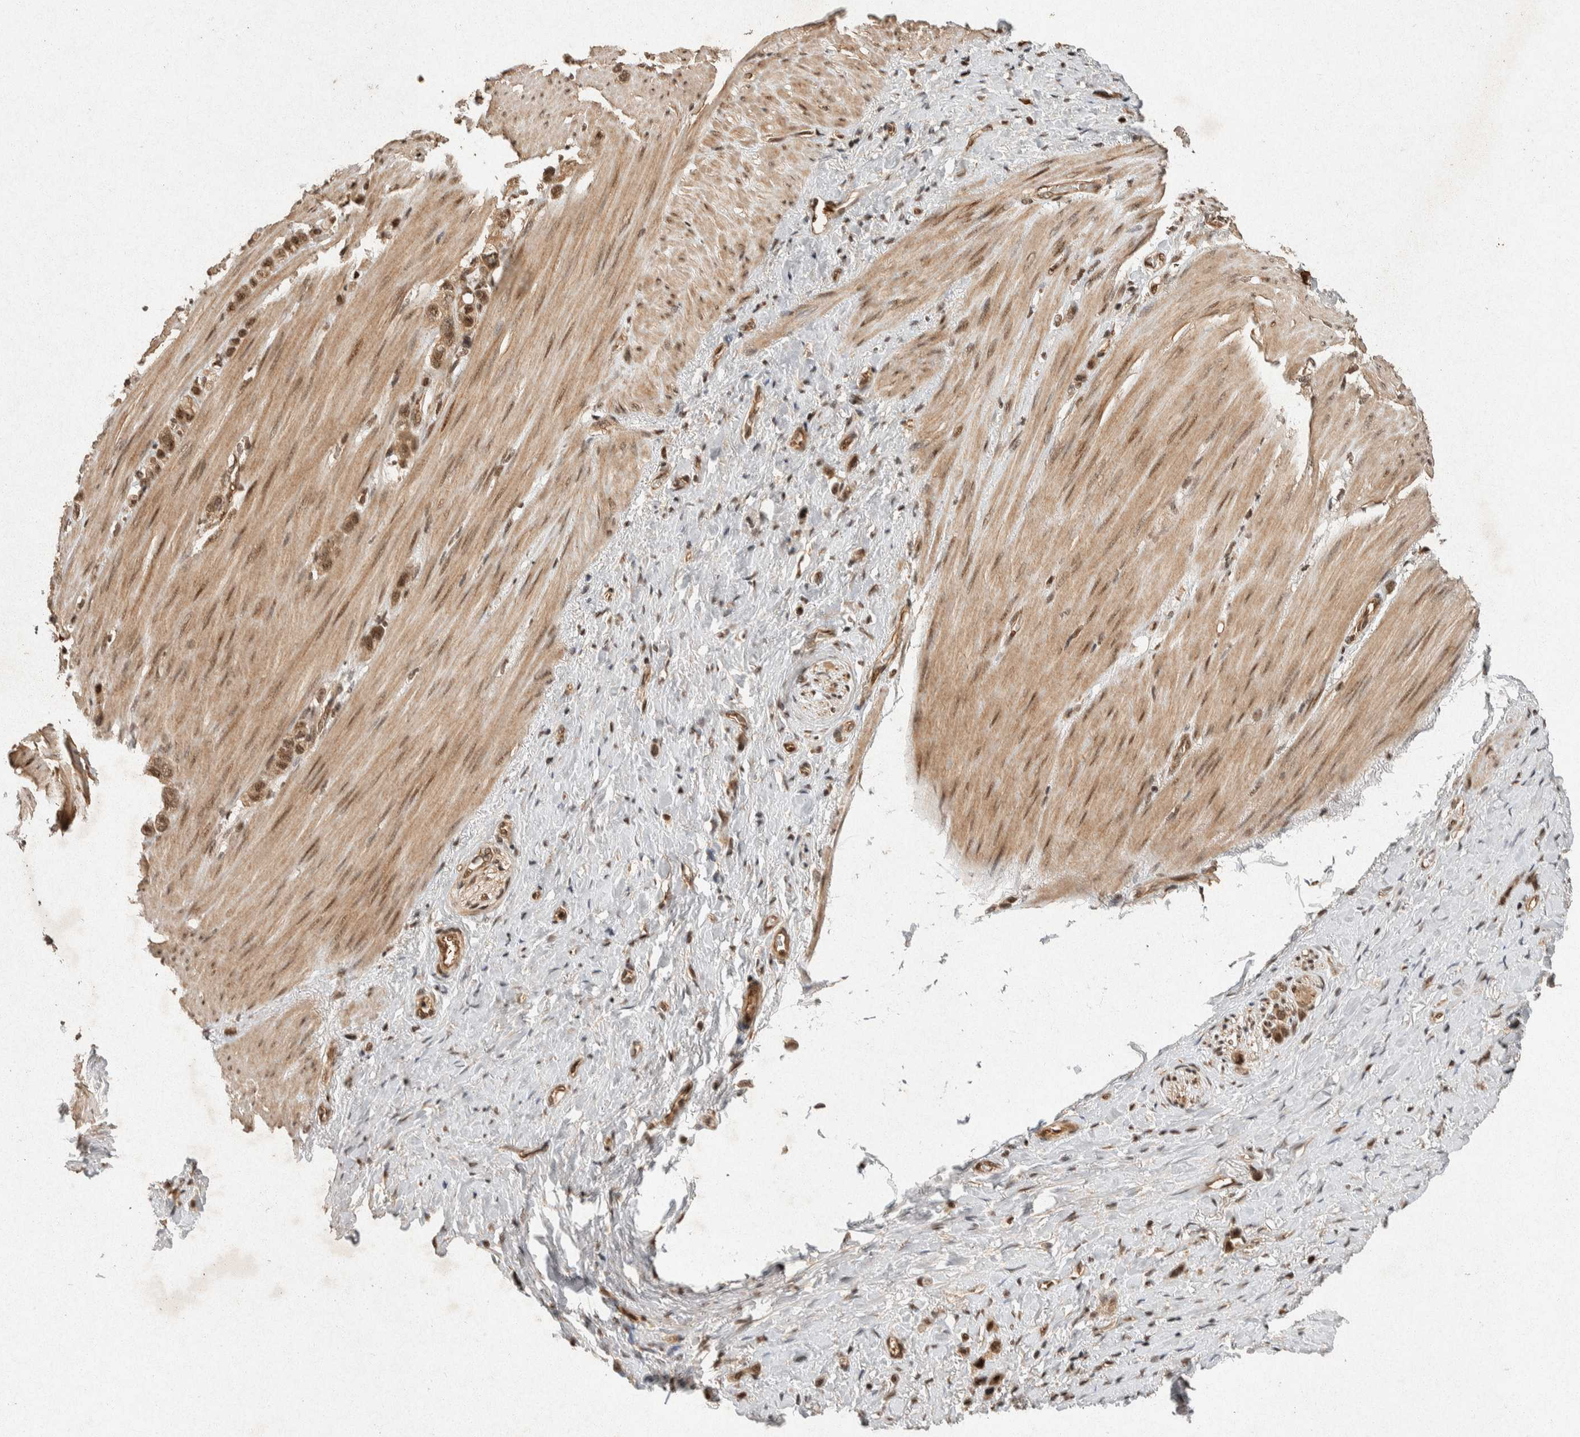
{"staining": {"intensity": "moderate", "quantity": ">75%", "location": "cytoplasmic/membranous,nuclear"}, "tissue": "stomach cancer", "cell_type": "Tumor cells", "image_type": "cancer", "snomed": [{"axis": "morphology", "description": "Normal tissue, NOS"}, {"axis": "morphology", "description": "Adenocarcinoma, NOS"}, {"axis": "morphology", "description": "Adenocarcinoma, High grade"}, {"axis": "topography", "description": "Stomach, upper"}, {"axis": "topography", "description": "Stomach"}], "caption": "IHC micrograph of neoplastic tissue: human stomach cancer stained using immunohistochemistry displays medium levels of moderate protein expression localized specifically in the cytoplasmic/membranous and nuclear of tumor cells, appearing as a cytoplasmic/membranous and nuclear brown color.", "gene": "TOR1B", "patient": {"sex": "female", "age": 65}}